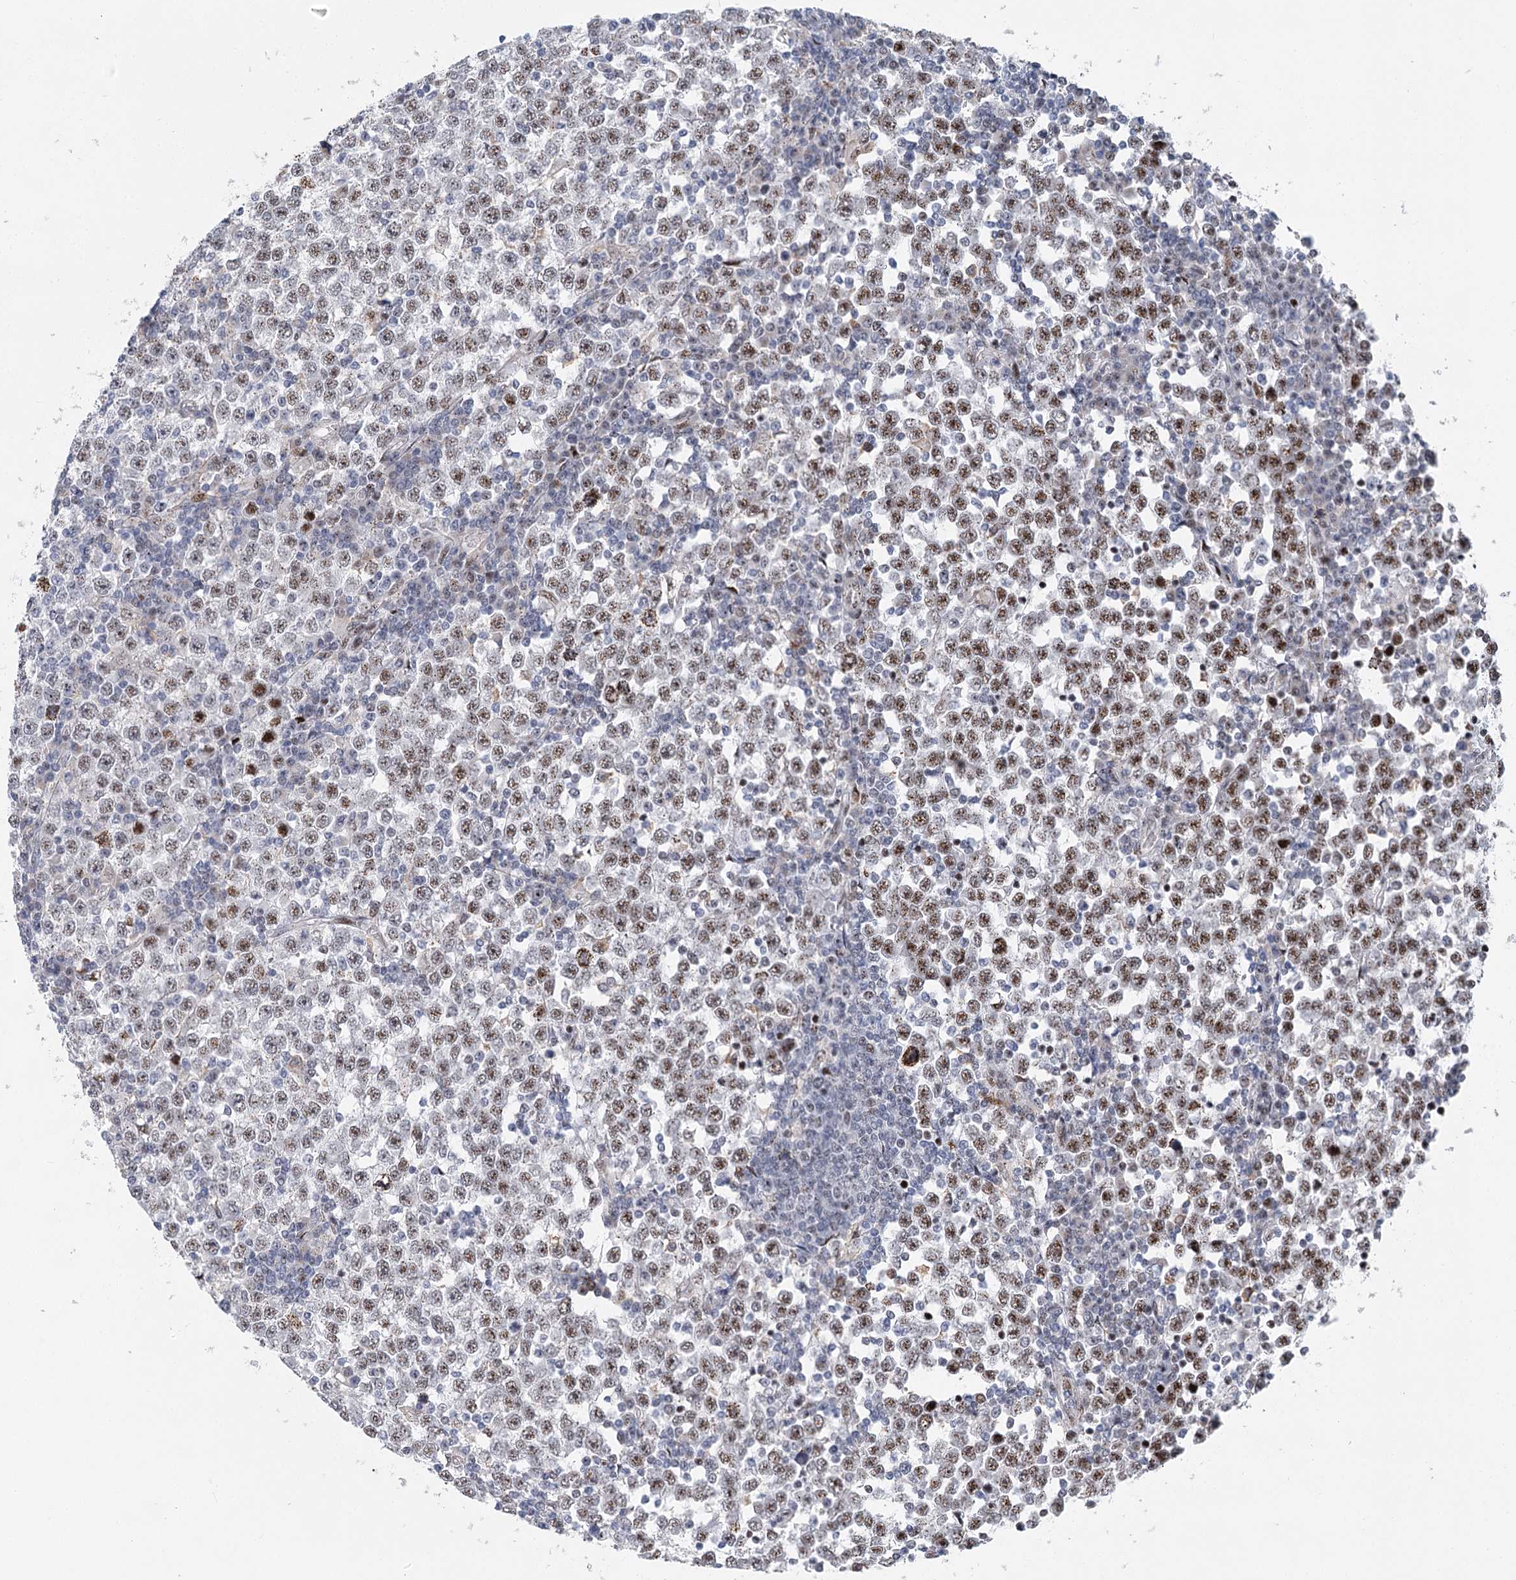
{"staining": {"intensity": "moderate", "quantity": "25%-75%", "location": "nuclear"}, "tissue": "testis cancer", "cell_type": "Tumor cells", "image_type": "cancer", "snomed": [{"axis": "morphology", "description": "Seminoma, NOS"}, {"axis": "topography", "description": "Testis"}], "caption": "Immunohistochemical staining of testis seminoma reveals moderate nuclear protein staining in approximately 25%-75% of tumor cells.", "gene": "CAMTA1", "patient": {"sex": "male", "age": 65}}